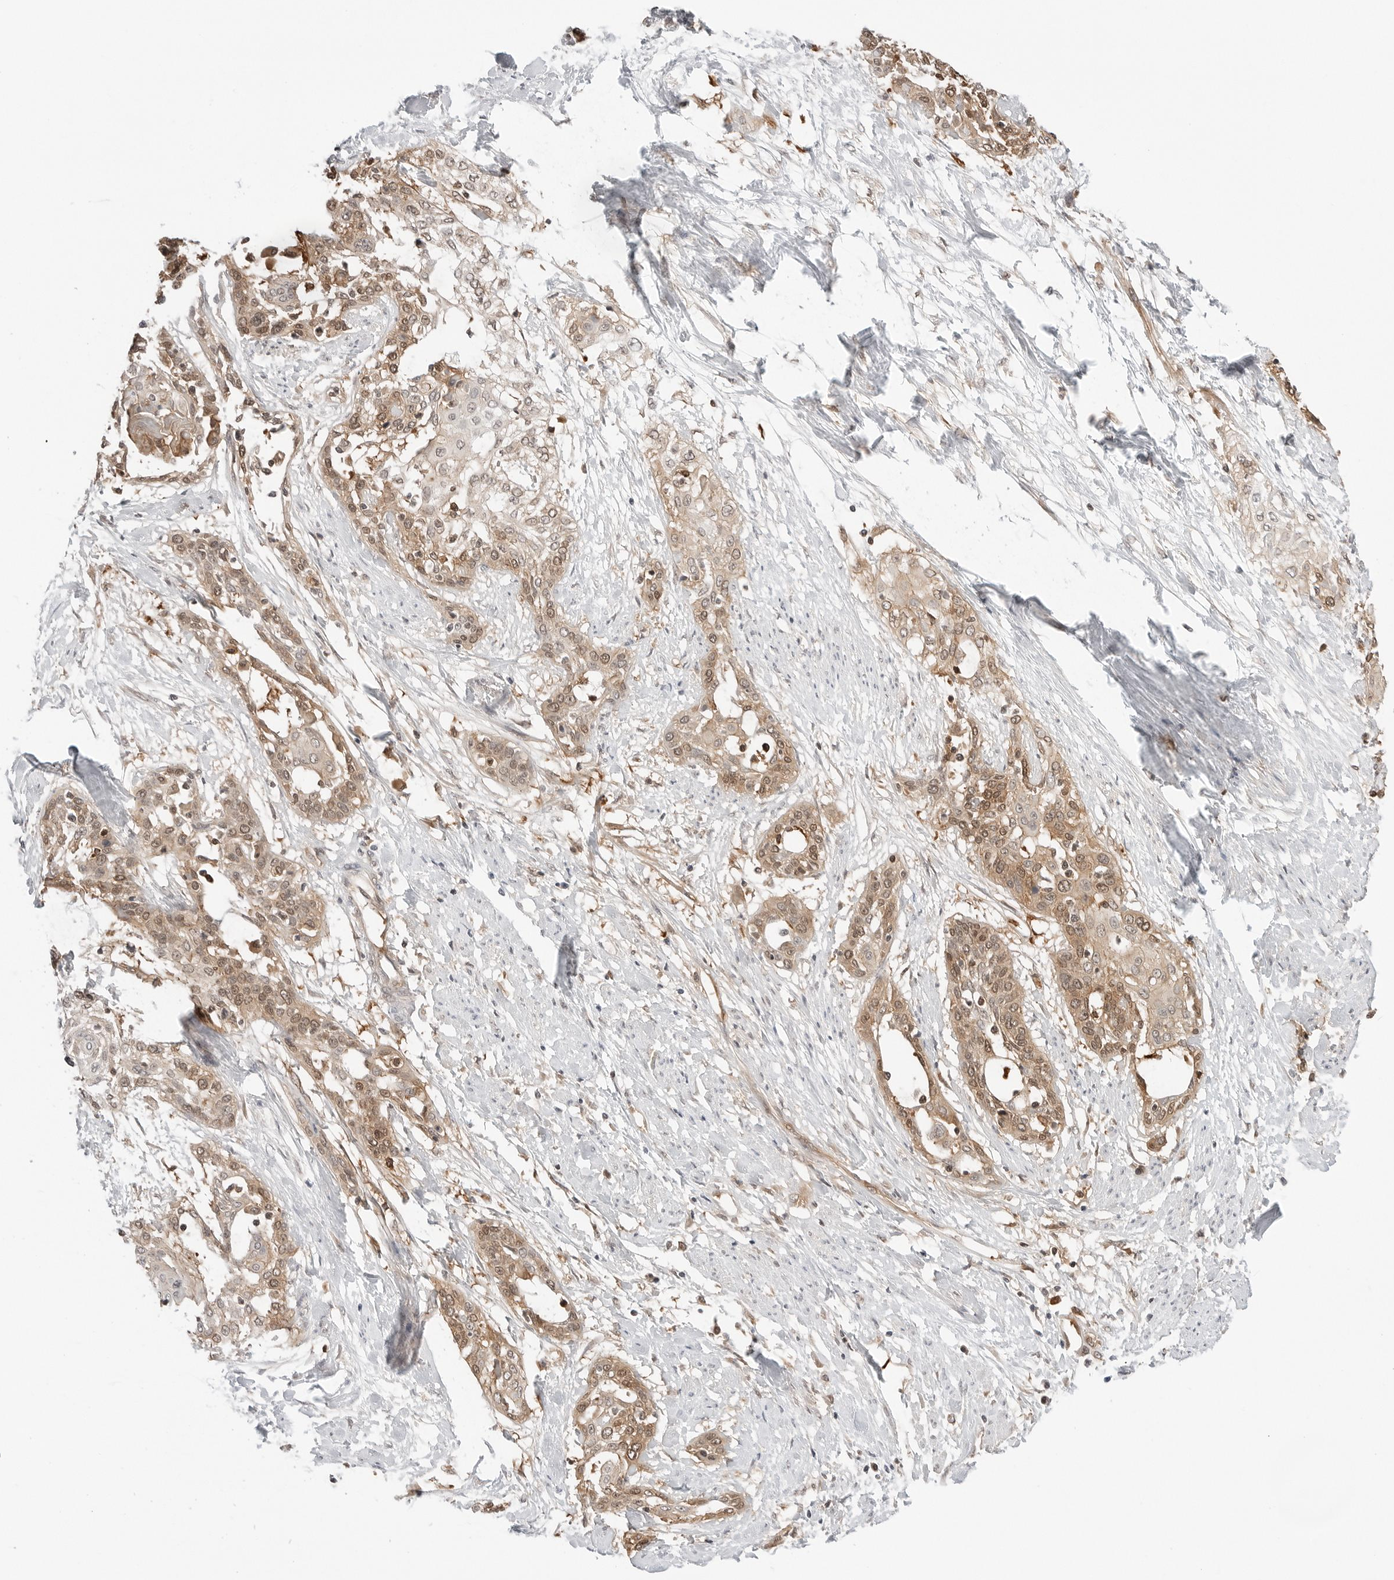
{"staining": {"intensity": "moderate", "quantity": ">75%", "location": "cytoplasmic/membranous,nuclear"}, "tissue": "cervical cancer", "cell_type": "Tumor cells", "image_type": "cancer", "snomed": [{"axis": "morphology", "description": "Squamous cell carcinoma, NOS"}, {"axis": "topography", "description": "Cervix"}], "caption": "This image demonstrates IHC staining of squamous cell carcinoma (cervical), with medium moderate cytoplasmic/membranous and nuclear expression in about >75% of tumor cells.", "gene": "NUDC", "patient": {"sex": "female", "age": 57}}